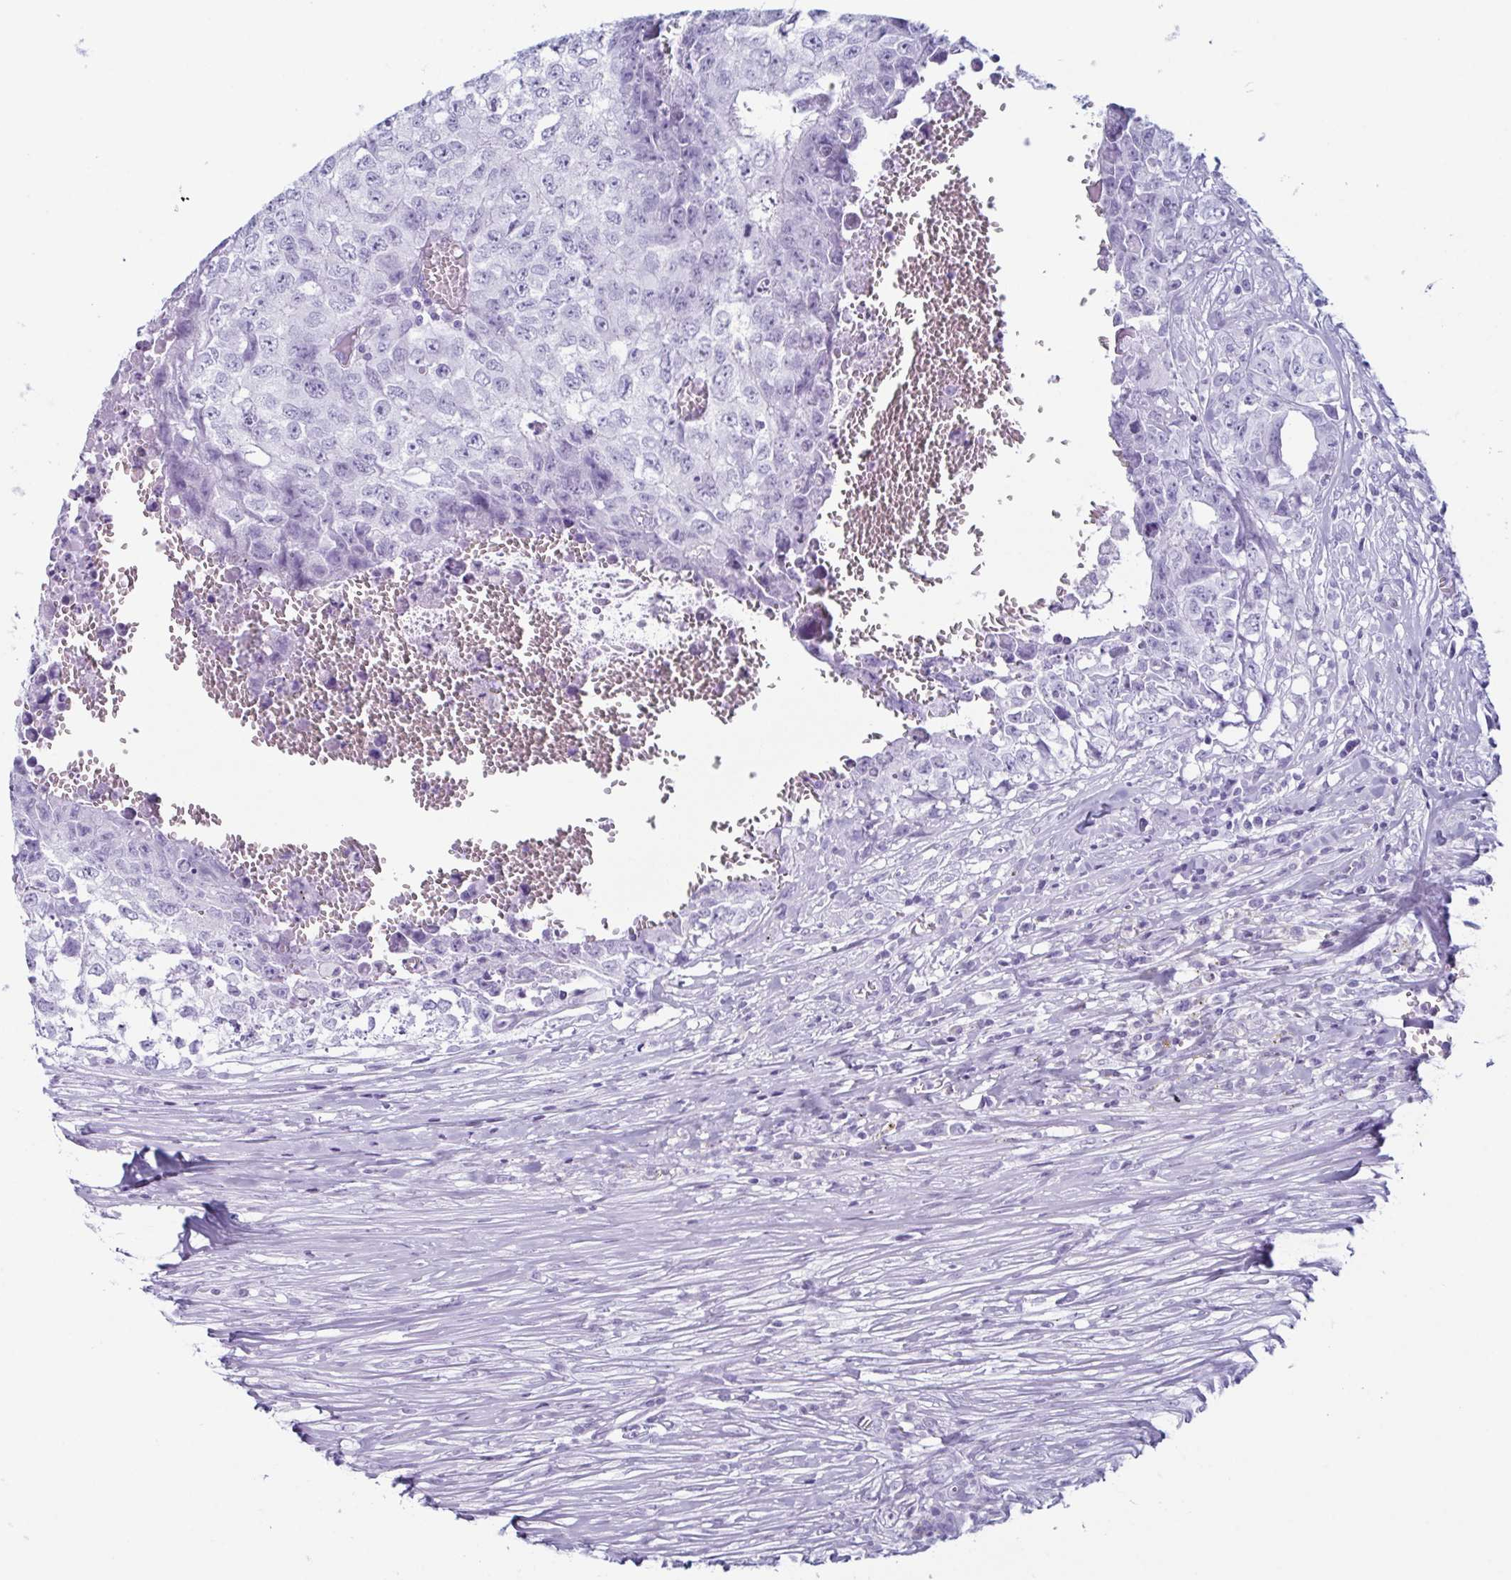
{"staining": {"intensity": "negative", "quantity": "none", "location": "none"}, "tissue": "testis cancer", "cell_type": "Tumor cells", "image_type": "cancer", "snomed": [{"axis": "morphology", "description": "Carcinoma, Embryonal, NOS"}, {"axis": "morphology", "description": "Teratoma, malignant, NOS"}, {"axis": "topography", "description": "Testis"}], "caption": "Malignant teratoma (testis) was stained to show a protein in brown. There is no significant expression in tumor cells.", "gene": "ENKUR", "patient": {"sex": "male", "age": 24}}